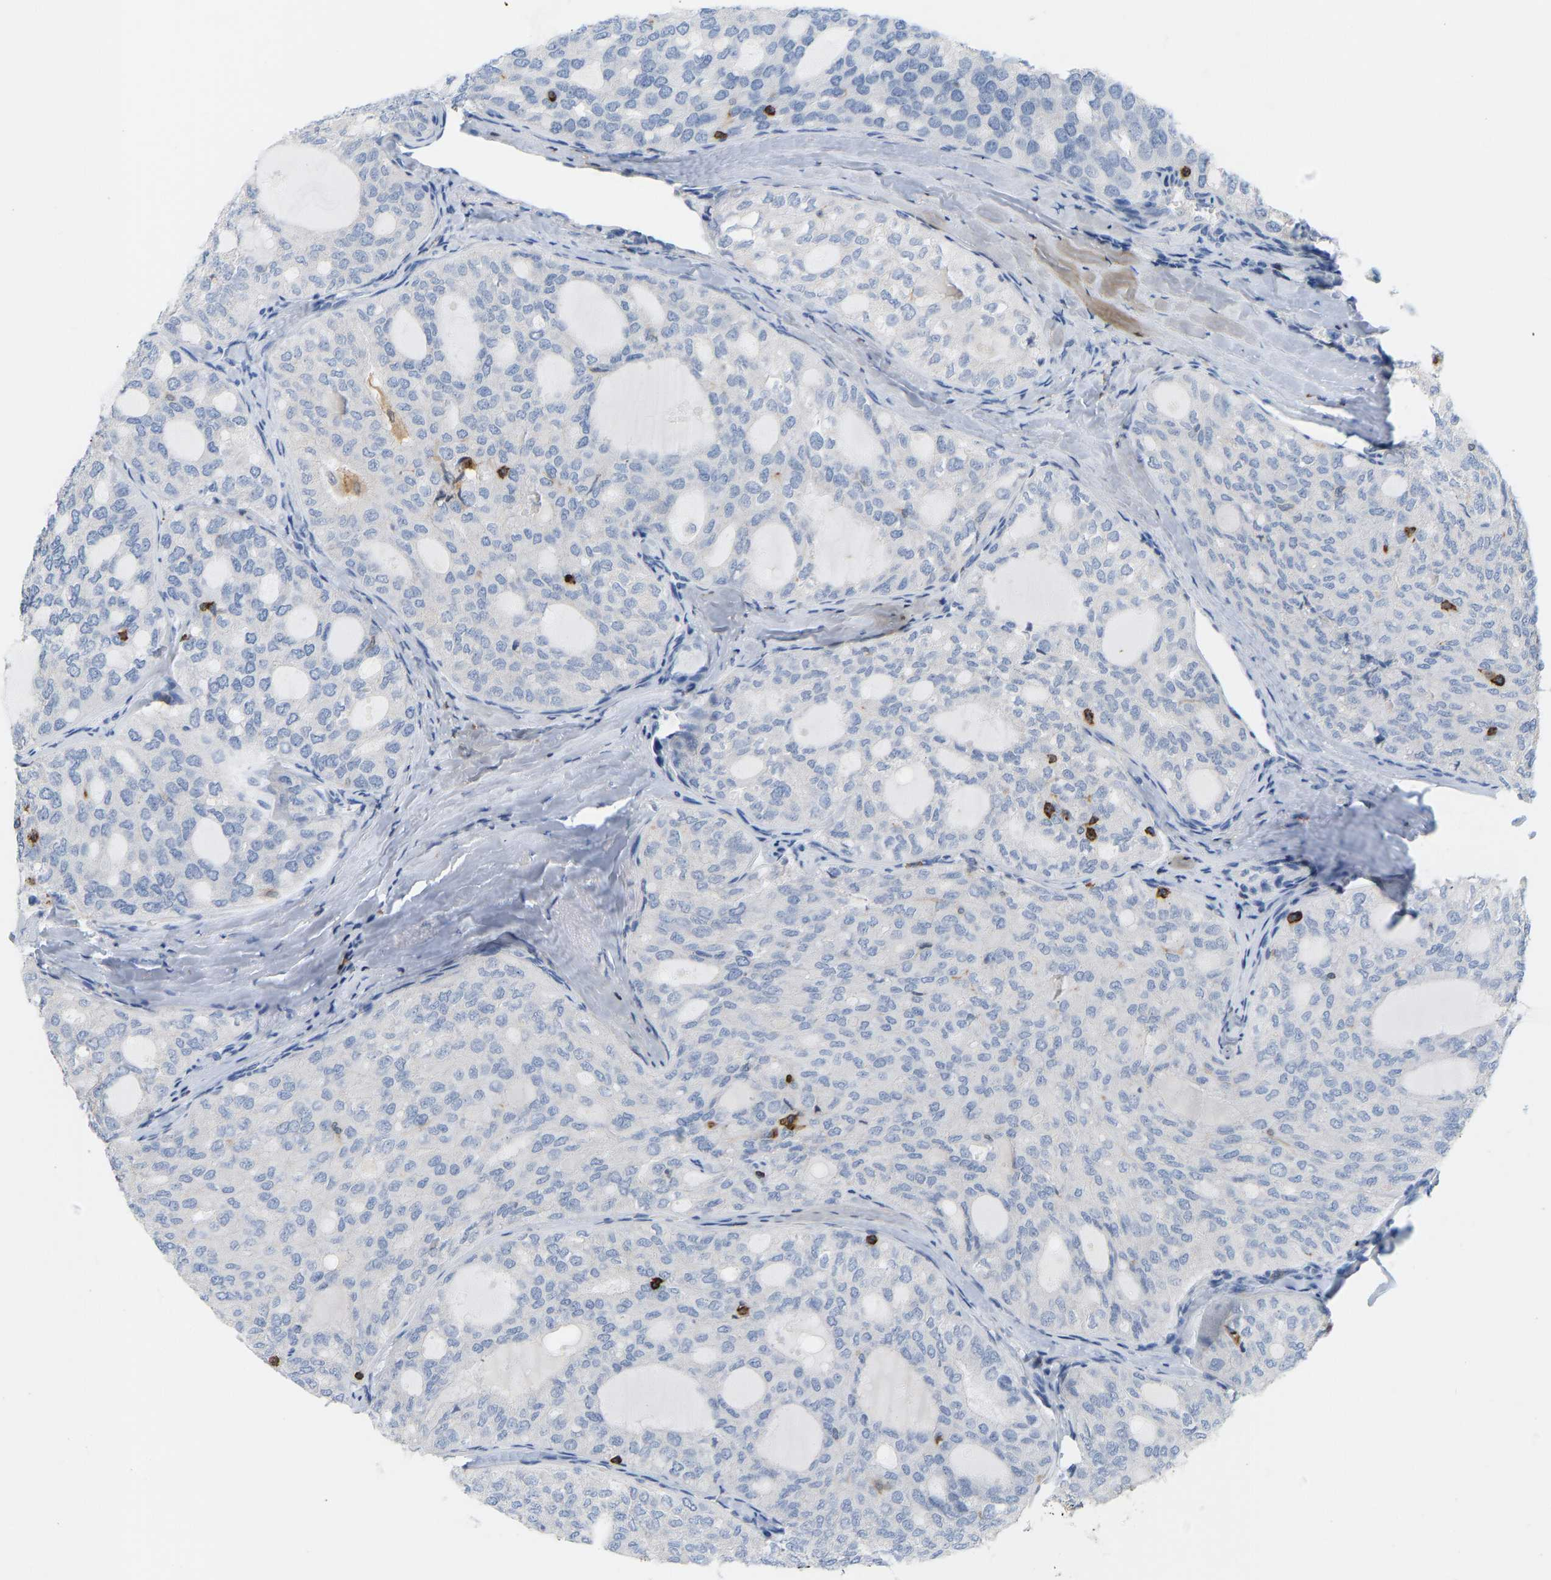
{"staining": {"intensity": "negative", "quantity": "none", "location": "none"}, "tissue": "thyroid cancer", "cell_type": "Tumor cells", "image_type": "cancer", "snomed": [{"axis": "morphology", "description": "Follicular adenoma carcinoma, NOS"}, {"axis": "topography", "description": "Thyroid gland"}], "caption": "The photomicrograph displays no staining of tumor cells in thyroid cancer (follicular adenoma carcinoma).", "gene": "EVL", "patient": {"sex": "male", "age": 75}}